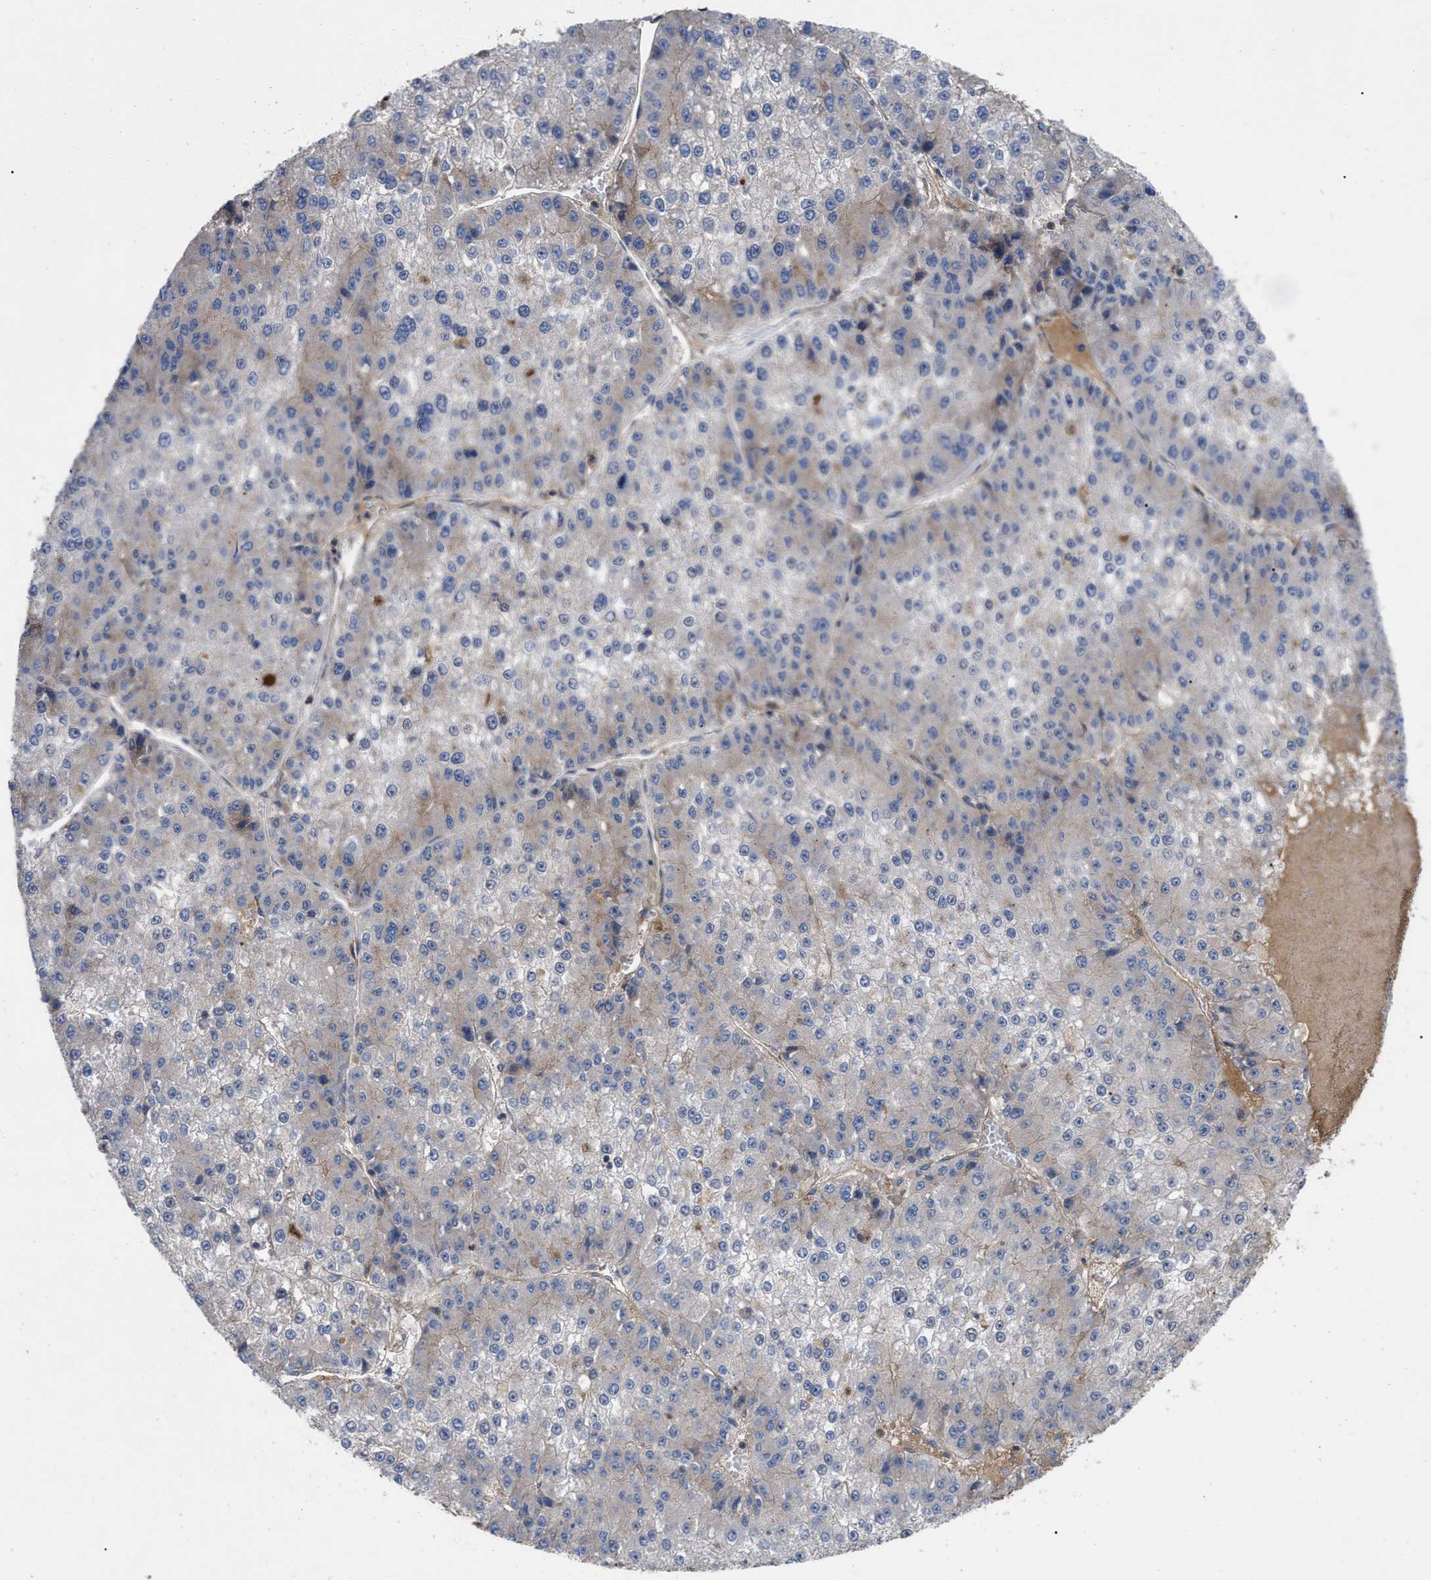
{"staining": {"intensity": "weak", "quantity": "<25%", "location": "cytoplasmic/membranous"}, "tissue": "liver cancer", "cell_type": "Tumor cells", "image_type": "cancer", "snomed": [{"axis": "morphology", "description": "Carcinoma, Hepatocellular, NOS"}, {"axis": "topography", "description": "Liver"}], "caption": "High power microscopy image of an IHC histopathology image of liver cancer (hepatocellular carcinoma), revealing no significant positivity in tumor cells.", "gene": "RABEP1", "patient": {"sex": "female", "age": 73}}